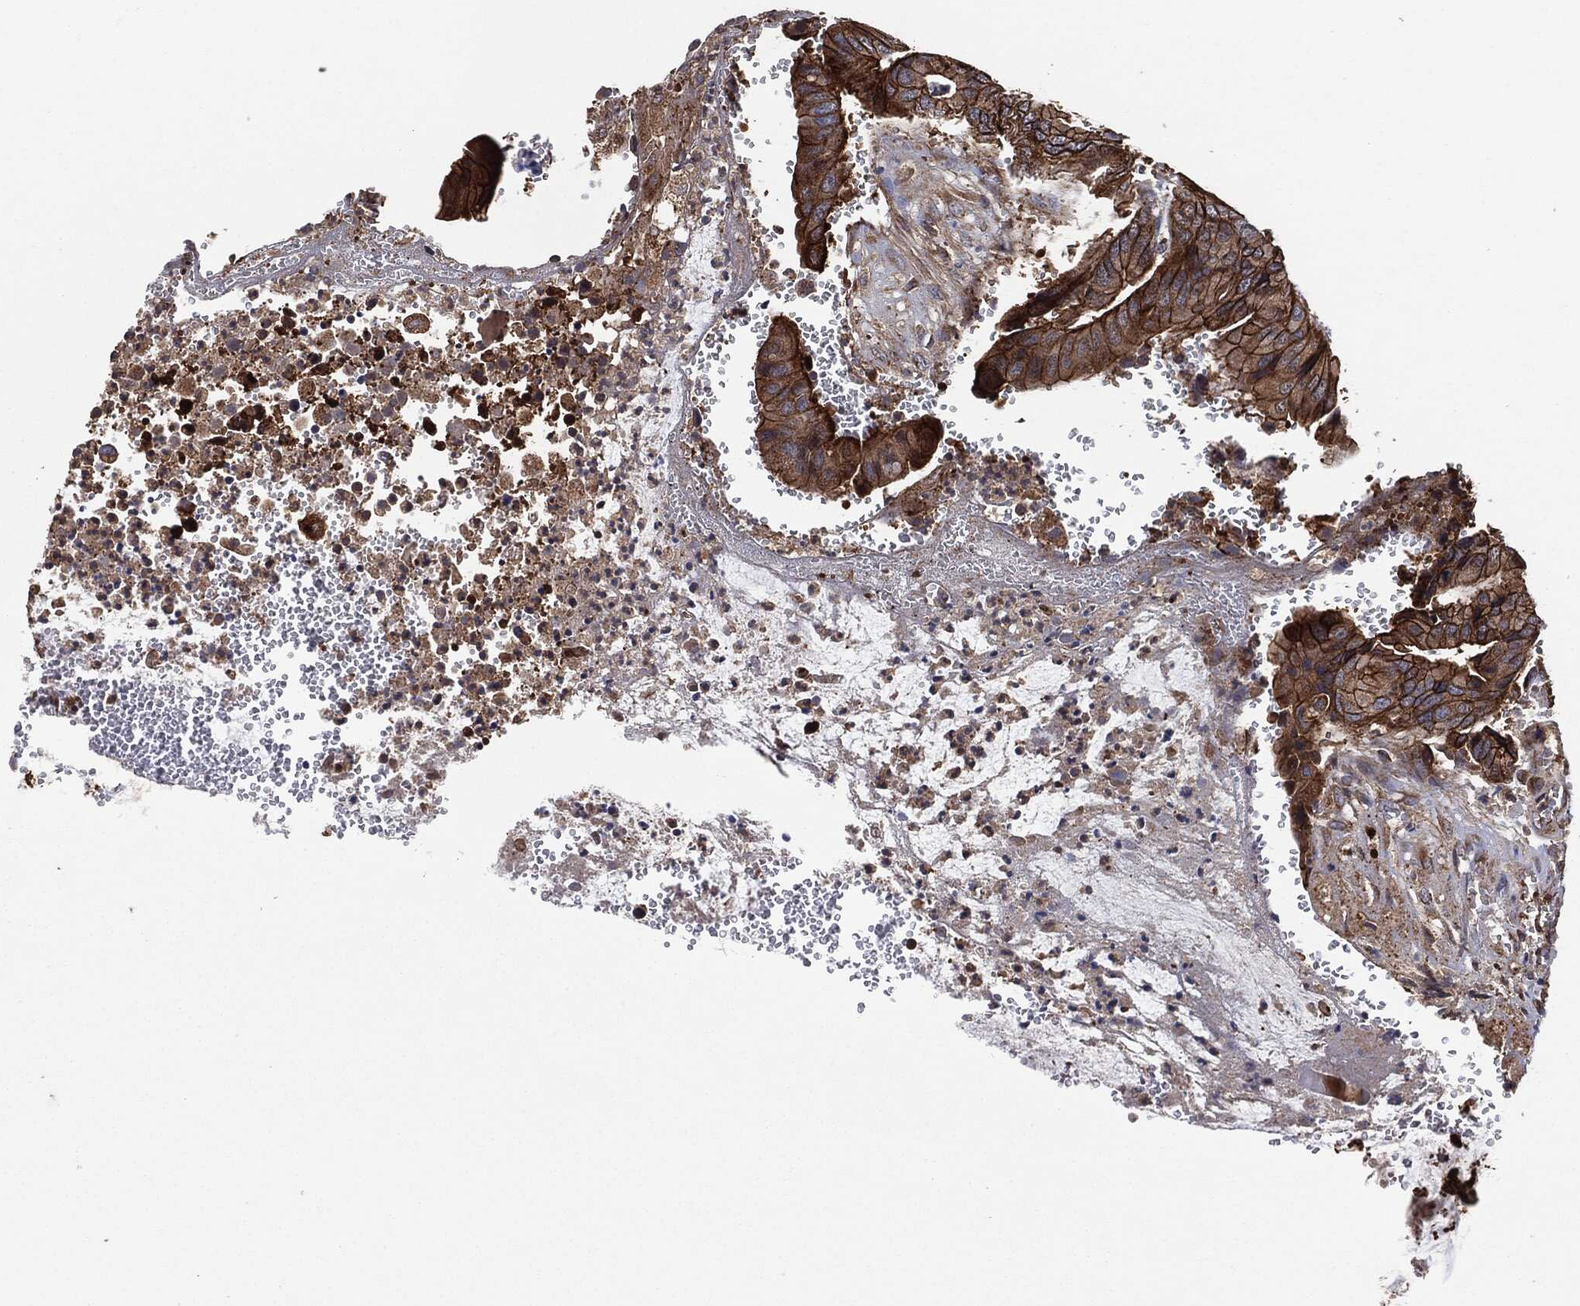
{"staining": {"intensity": "strong", "quantity": ">75%", "location": "cytoplasmic/membranous"}, "tissue": "colorectal cancer", "cell_type": "Tumor cells", "image_type": "cancer", "snomed": [{"axis": "morphology", "description": "Adenocarcinoma, NOS"}, {"axis": "topography", "description": "Colon"}], "caption": "Colorectal cancer stained for a protein shows strong cytoplasmic/membranous positivity in tumor cells. The staining was performed using DAB (3,3'-diaminobenzidine) to visualize the protein expression in brown, while the nuclei were stained in blue with hematoxylin (Magnification: 20x).", "gene": "CTNNA1", "patient": {"sex": "female", "age": 78}}